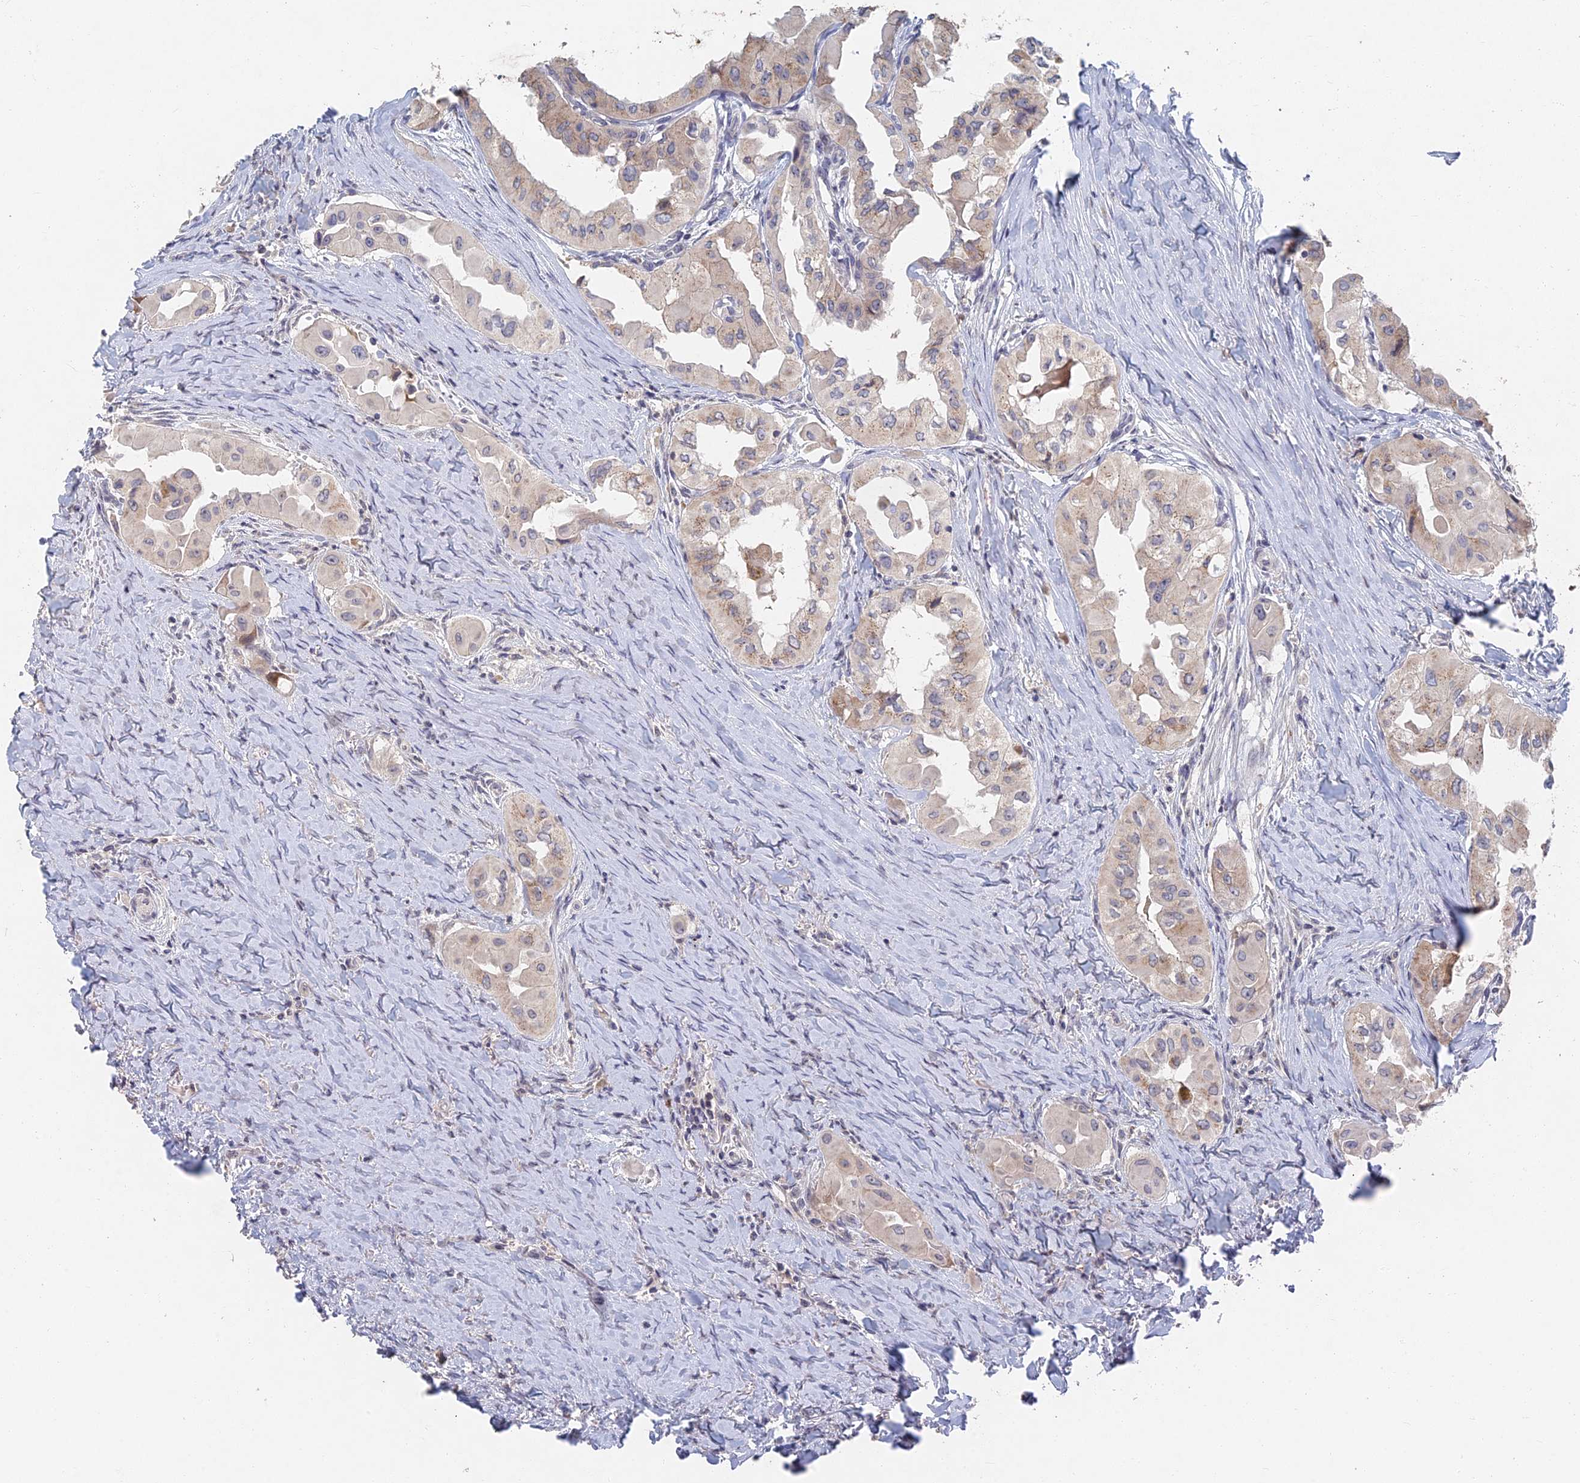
{"staining": {"intensity": "weak", "quantity": "<25%", "location": "cytoplasmic/membranous"}, "tissue": "thyroid cancer", "cell_type": "Tumor cells", "image_type": "cancer", "snomed": [{"axis": "morphology", "description": "Papillary adenocarcinoma, NOS"}, {"axis": "topography", "description": "Thyroid gland"}], "caption": "Immunohistochemical staining of human thyroid papillary adenocarcinoma reveals no significant expression in tumor cells.", "gene": "GNA15", "patient": {"sex": "female", "age": 59}}